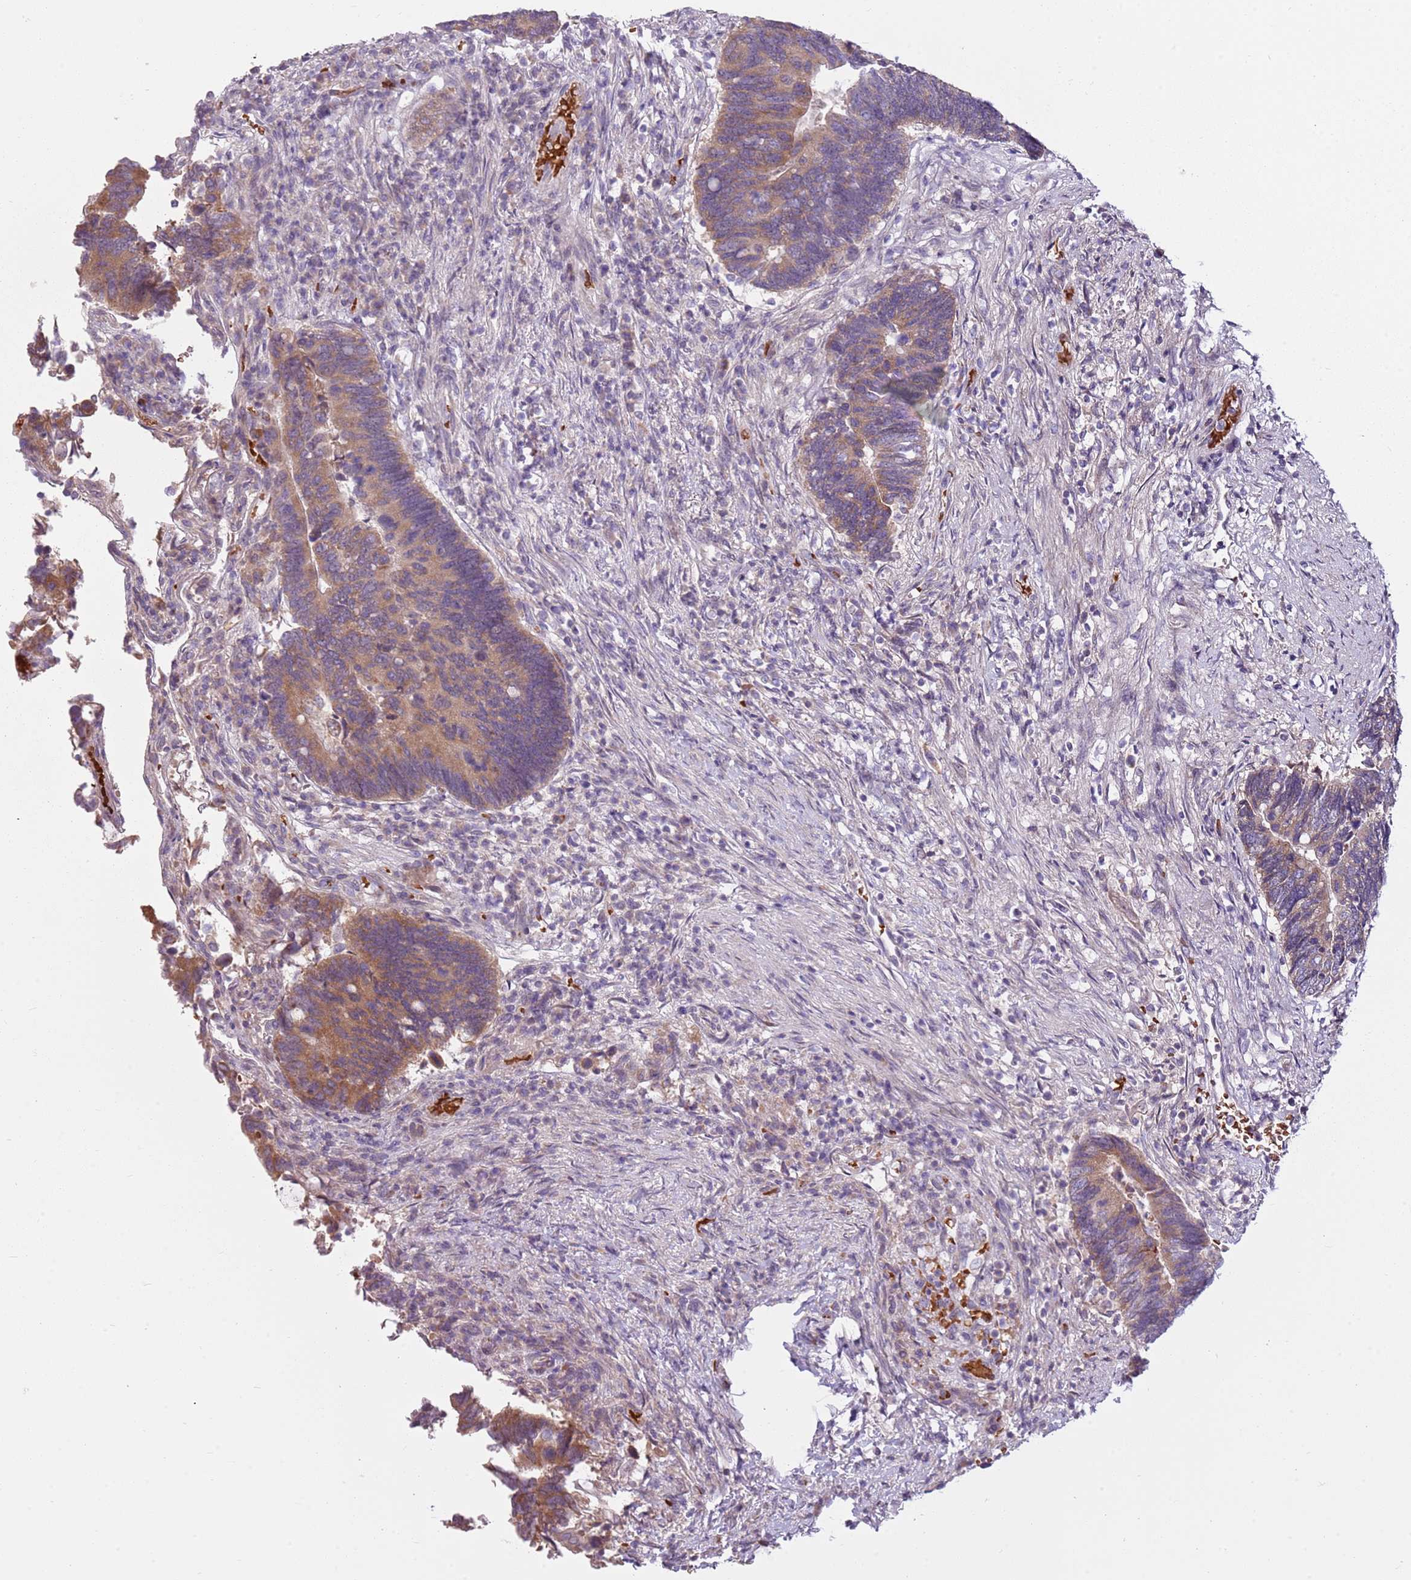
{"staining": {"intensity": "moderate", "quantity": ">75%", "location": "cytoplasmic/membranous"}, "tissue": "colorectal cancer", "cell_type": "Tumor cells", "image_type": "cancer", "snomed": [{"axis": "morphology", "description": "Adenocarcinoma, NOS"}, {"axis": "topography", "description": "Colon"}], "caption": "Colorectal cancer (adenocarcinoma) stained with immunohistochemistry (IHC) shows moderate cytoplasmic/membranous expression in about >75% of tumor cells.", "gene": "HSPA14", "patient": {"sex": "male", "age": 87}}